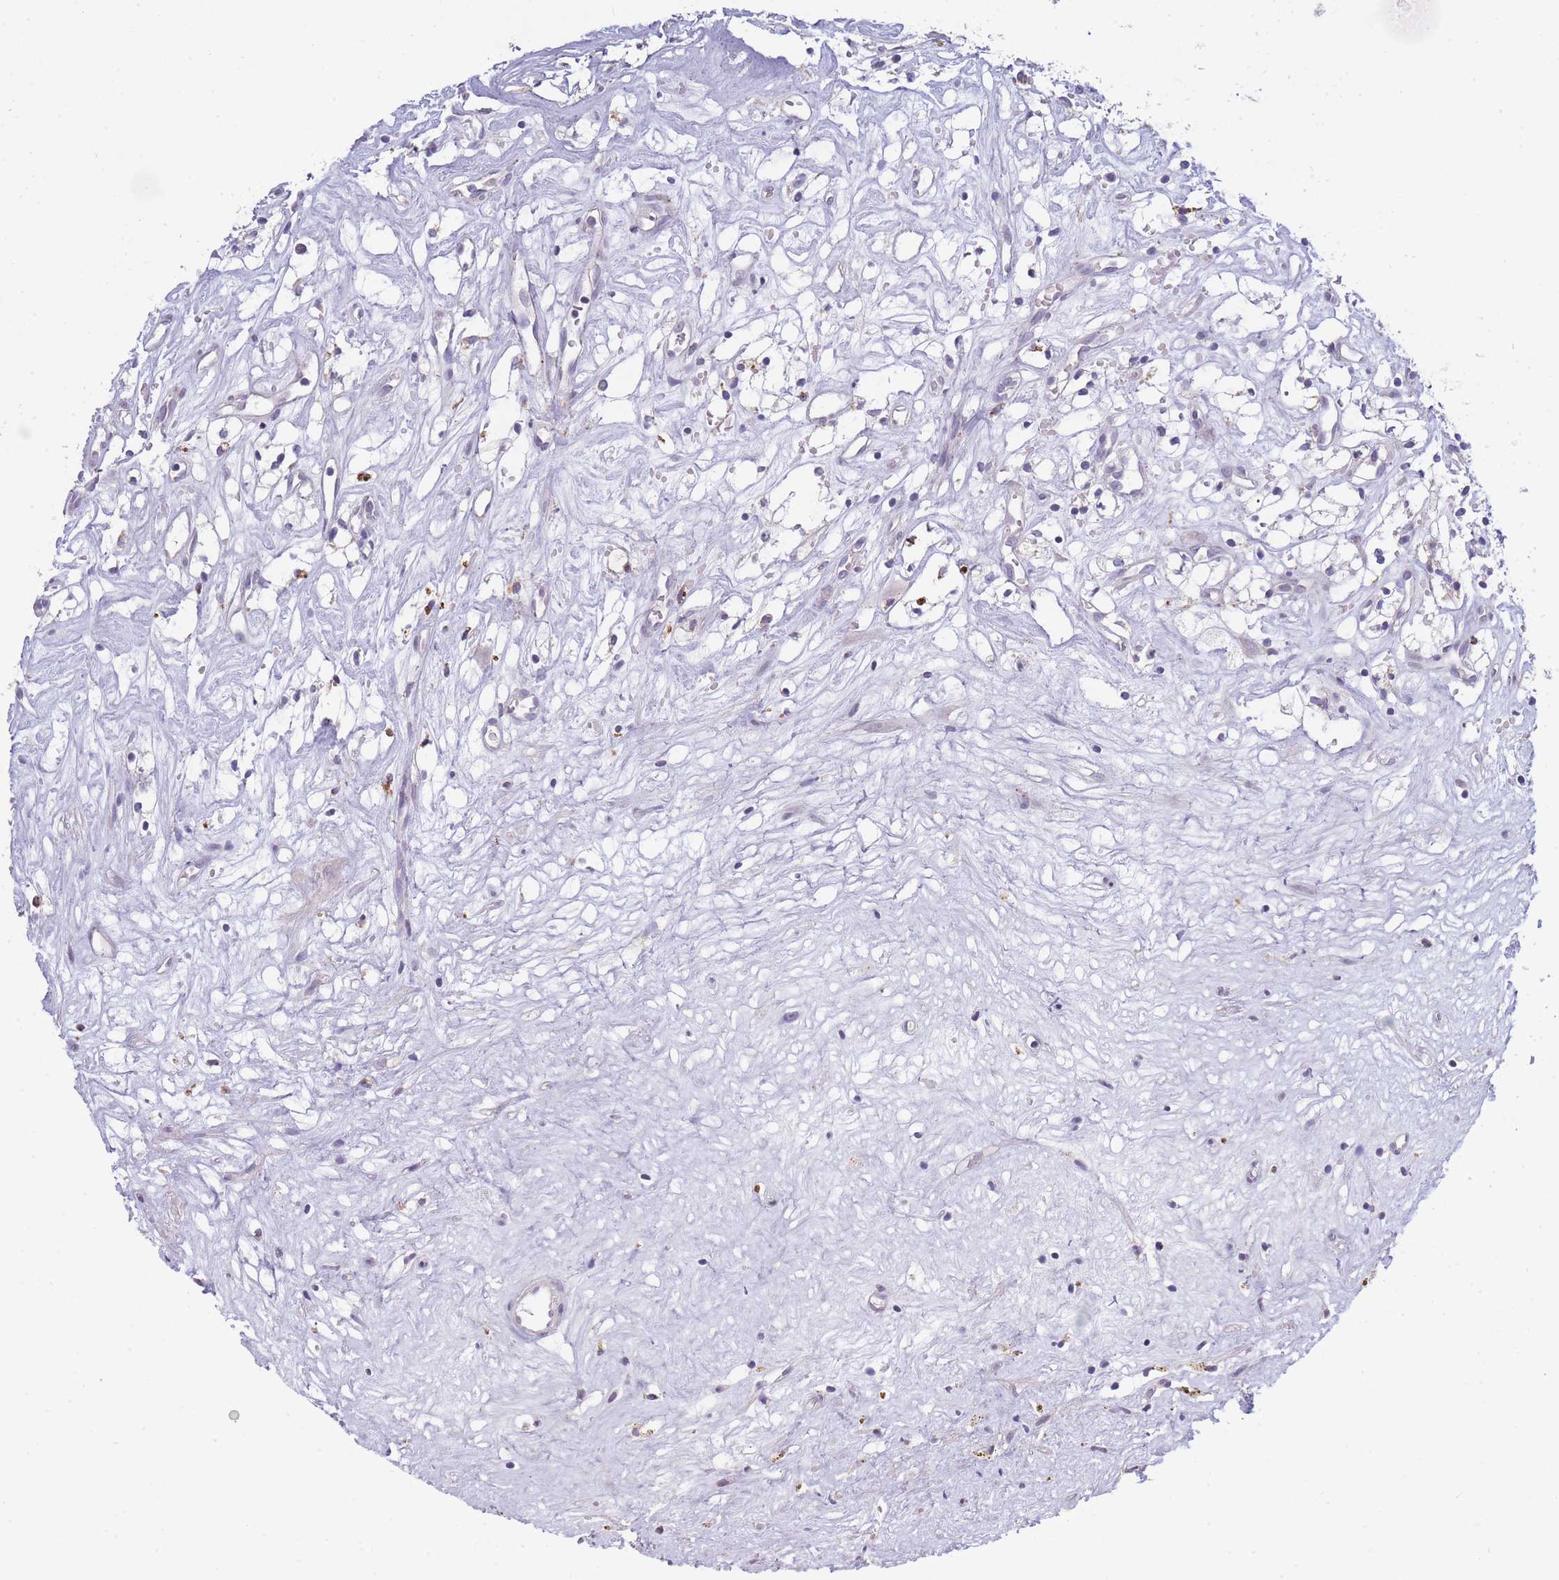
{"staining": {"intensity": "negative", "quantity": "none", "location": "none"}, "tissue": "renal cancer", "cell_type": "Tumor cells", "image_type": "cancer", "snomed": [{"axis": "morphology", "description": "Adenocarcinoma, NOS"}, {"axis": "topography", "description": "Kidney"}], "caption": "An immunohistochemistry (IHC) histopathology image of renal cancer (adenocarcinoma) is shown. There is no staining in tumor cells of renal cancer (adenocarcinoma).", "gene": "TRIM61", "patient": {"sex": "male", "age": 59}}